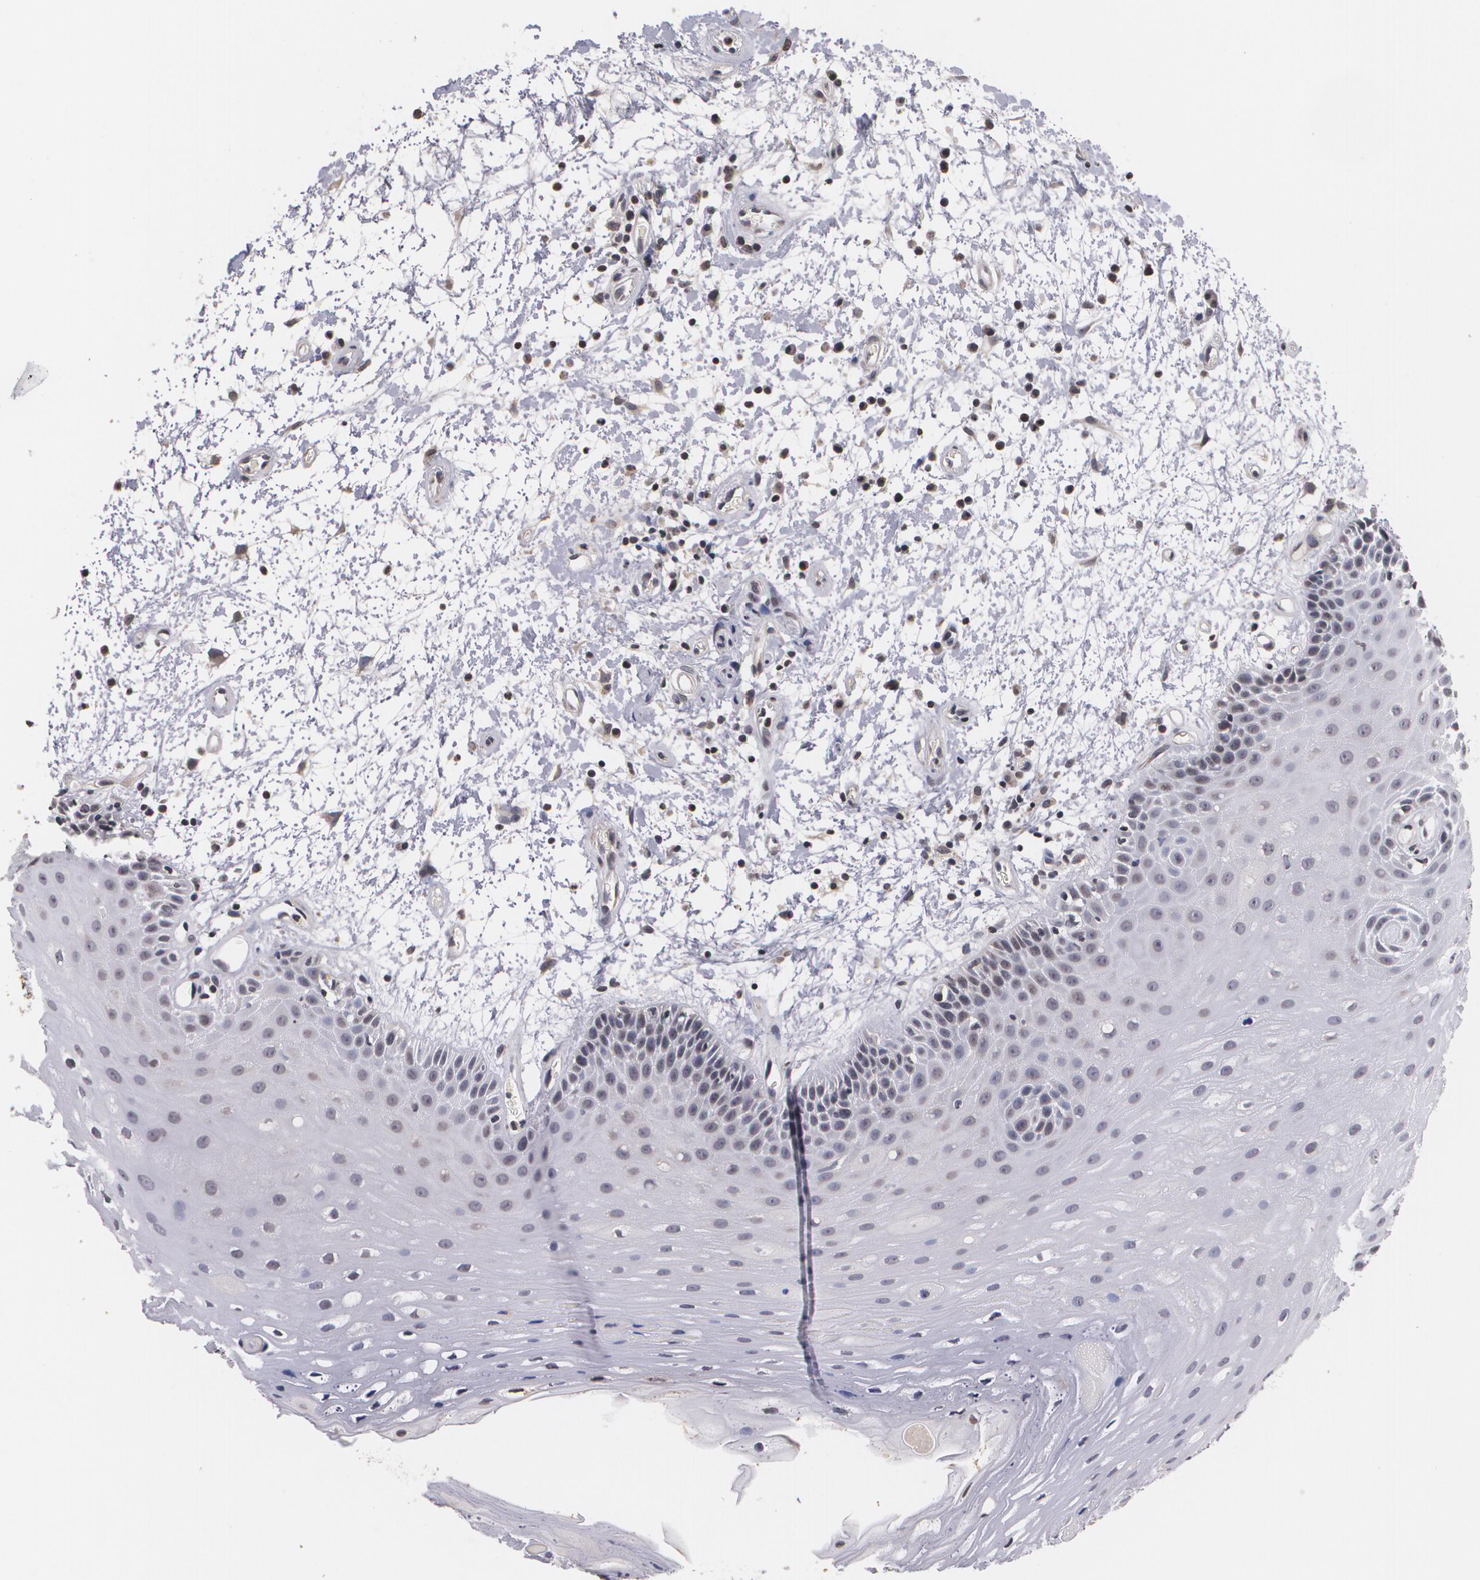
{"staining": {"intensity": "negative", "quantity": "none", "location": "none"}, "tissue": "oral mucosa", "cell_type": "Squamous epithelial cells", "image_type": "normal", "snomed": [{"axis": "morphology", "description": "Normal tissue, NOS"}, {"axis": "topography", "description": "Oral tissue"}], "caption": "Oral mucosa stained for a protein using IHC exhibits no positivity squamous epithelial cells.", "gene": "THRB", "patient": {"sex": "female", "age": 79}}